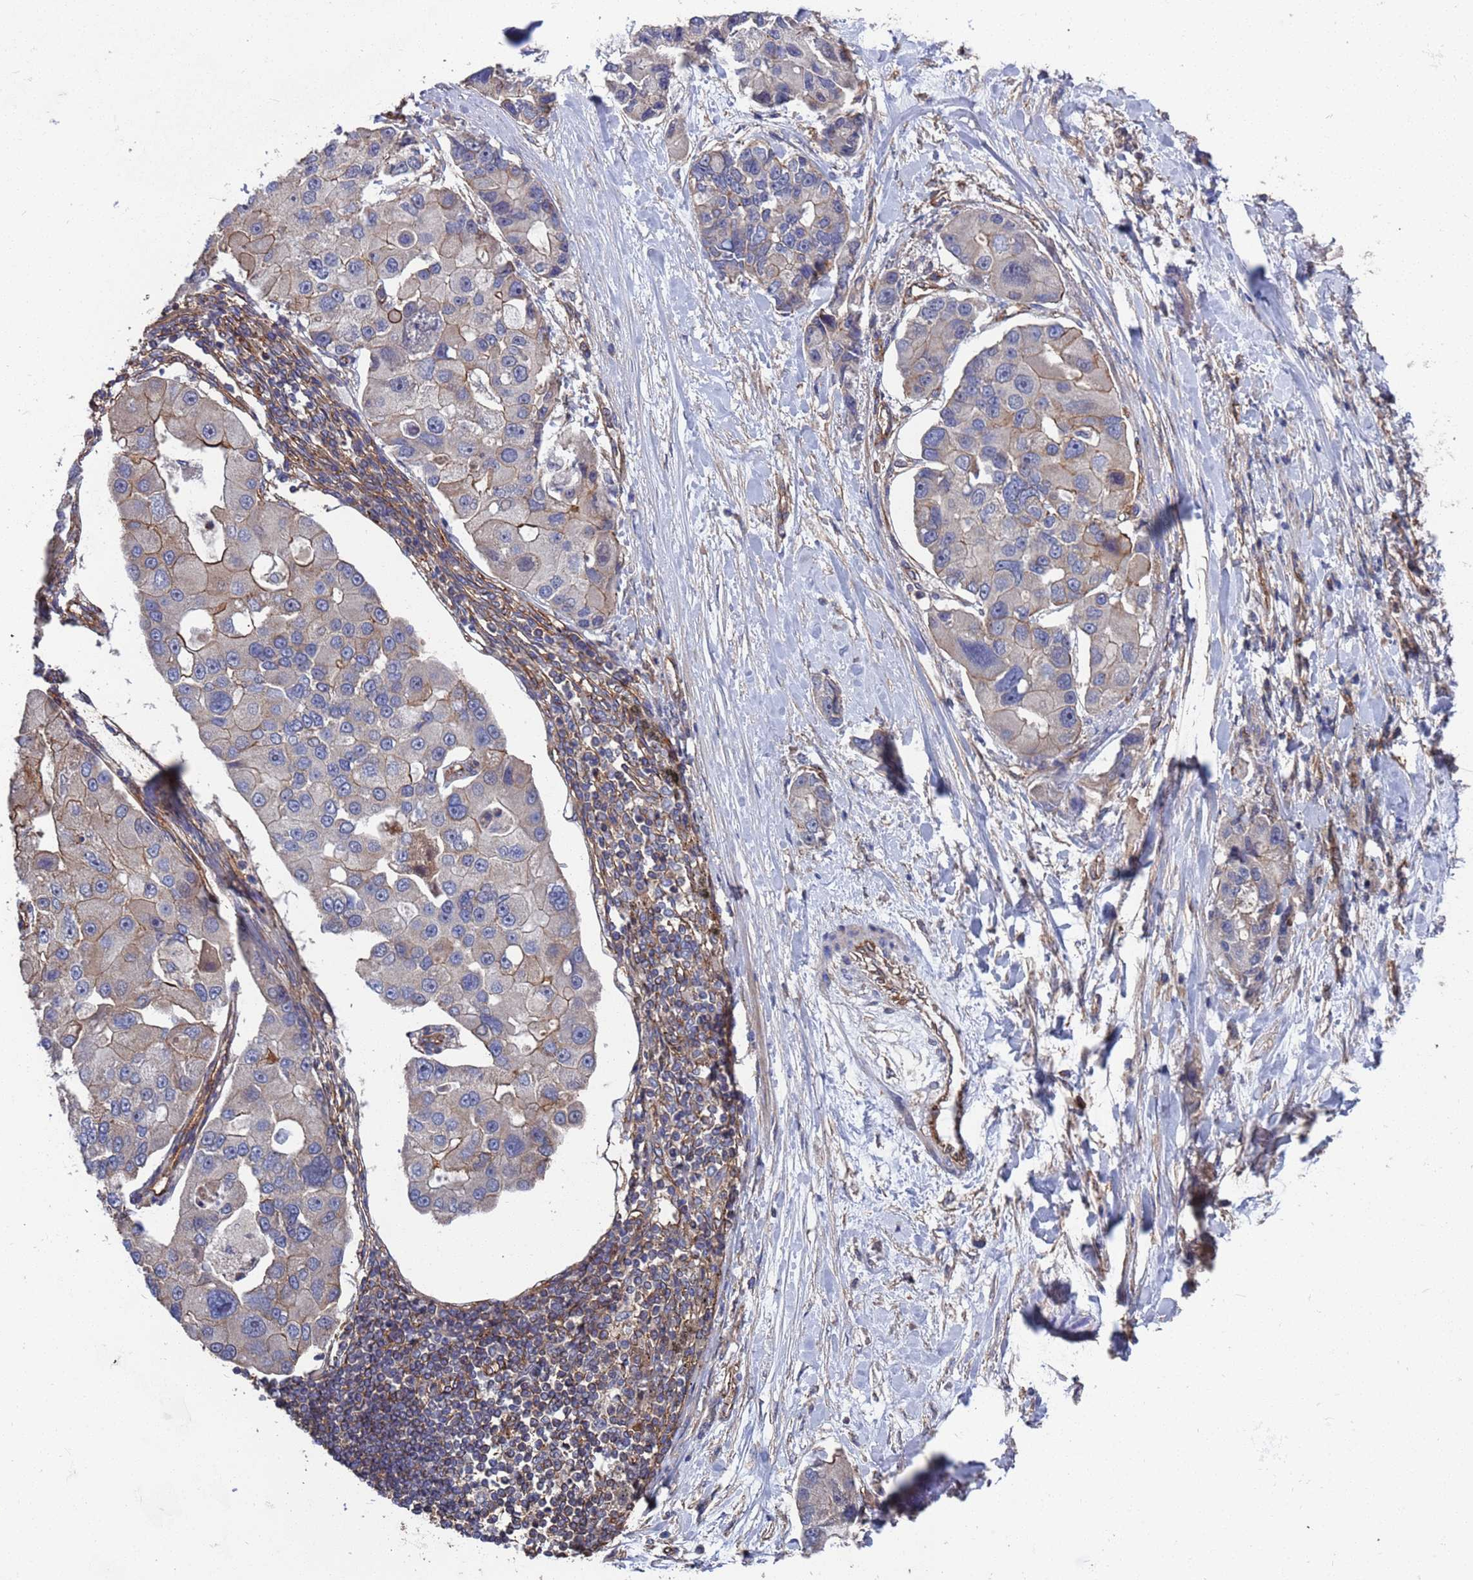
{"staining": {"intensity": "moderate", "quantity": "<25%", "location": "cytoplasmic/membranous"}, "tissue": "lung cancer", "cell_type": "Tumor cells", "image_type": "cancer", "snomed": [{"axis": "morphology", "description": "Adenocarcinoma, NOS"}, {"axis": "topography", "description": "Lung"}], "caption": "About <25% of tumor cells in human lung adenocarcinoma exhibit moderate cytoplasmic/membranous protein expression as visualized by brown immunohistochemical staining.", "gene": "NDUFAF6", "patient": {"sex": "female", "age": 54}}